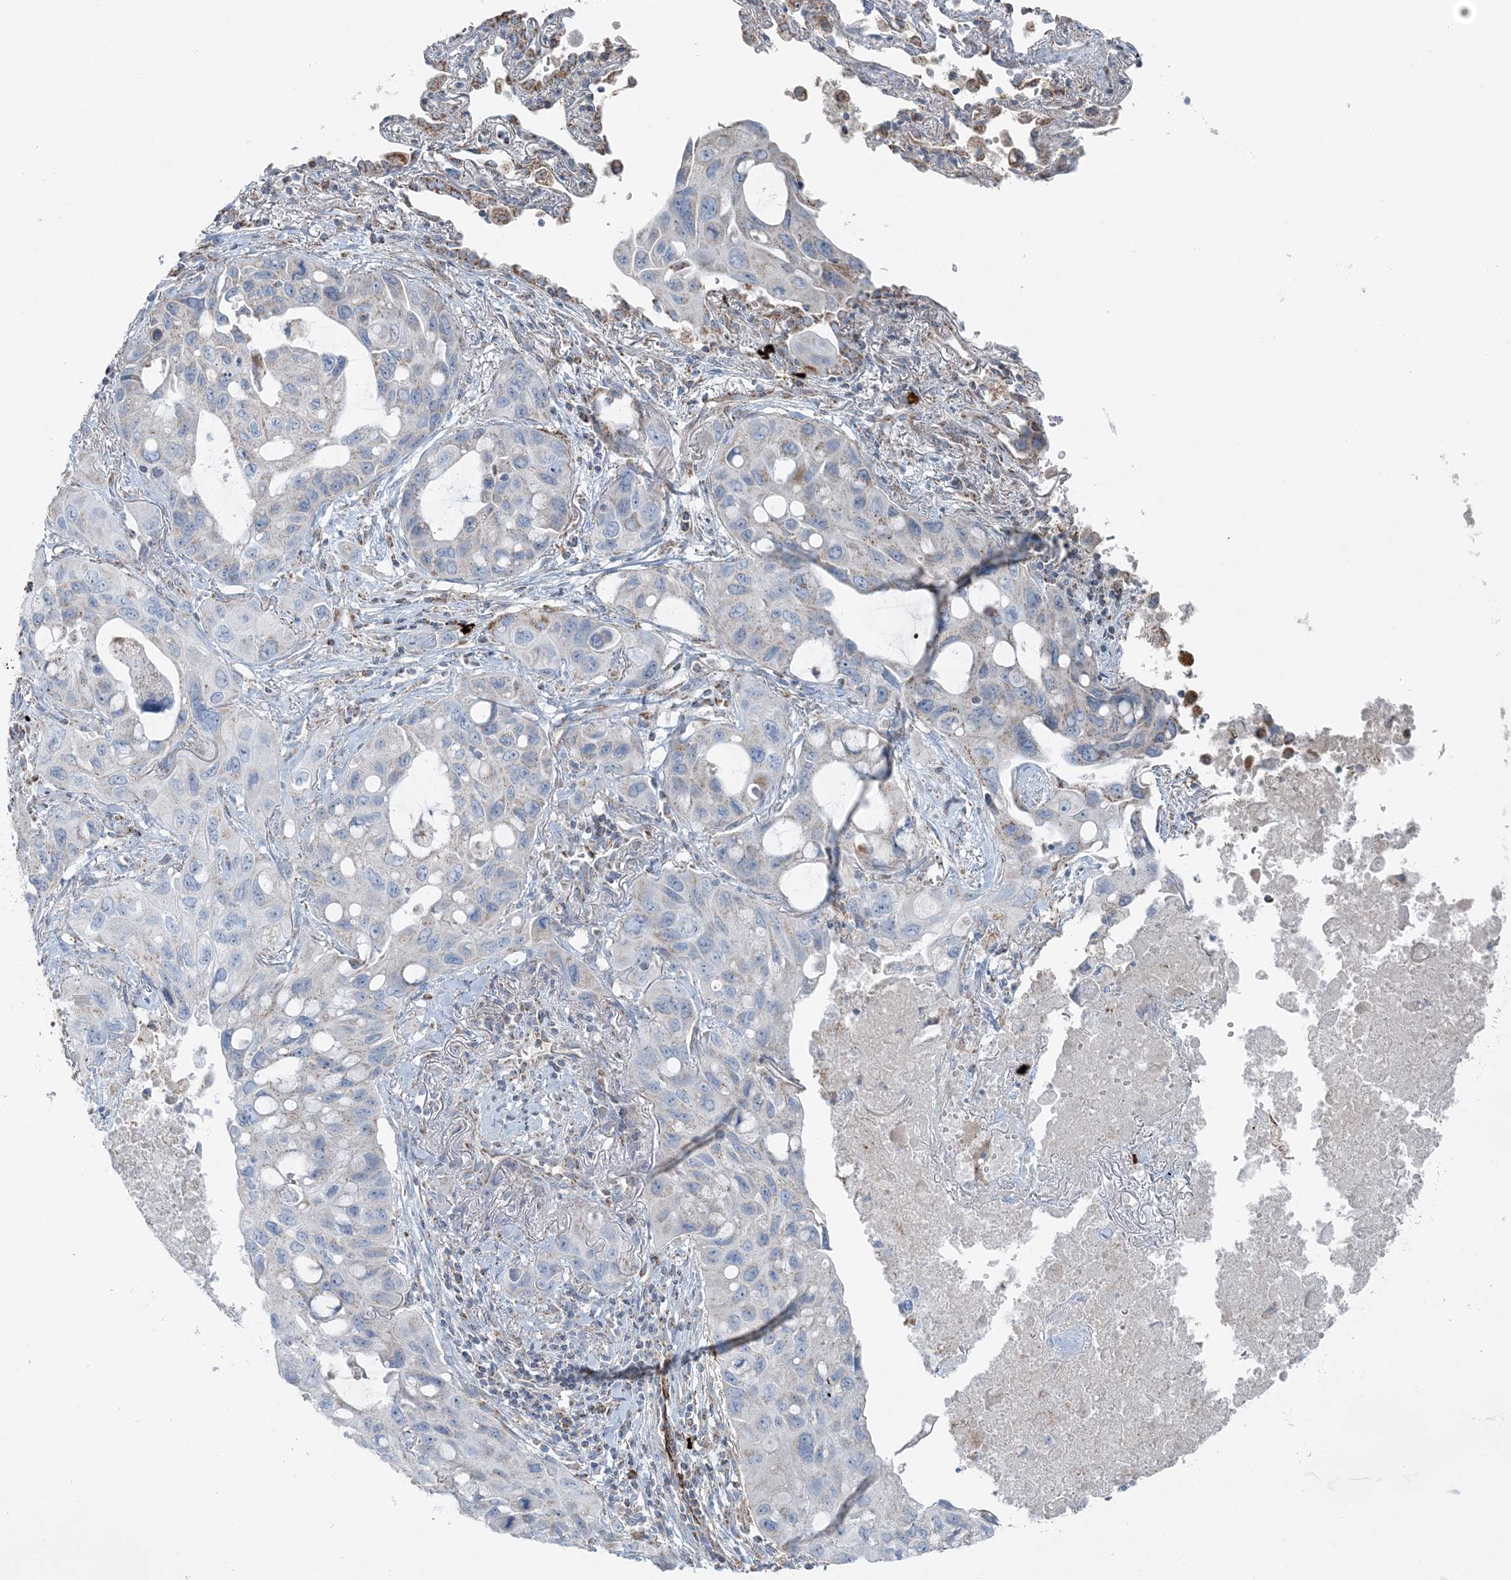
{"staining": {"intensity": "negative", "quantity": "none", "location": "none"}, "tissue": "lung cancer", "cell_type": "Tumor cells", "image_type": "cancer", "snomed": [{"axis": "morphology", "description": "Squamous cell carcinoma, NOS"}, {"axis": "topography", "description": "Lung"}], "caption": "Immunohistochemical staining of human lung squamous cell carcinoma shows no significant positivity in tumor cells.", "gene": "SLC22A16", "patient": {"sex": "female", "age": 73}}